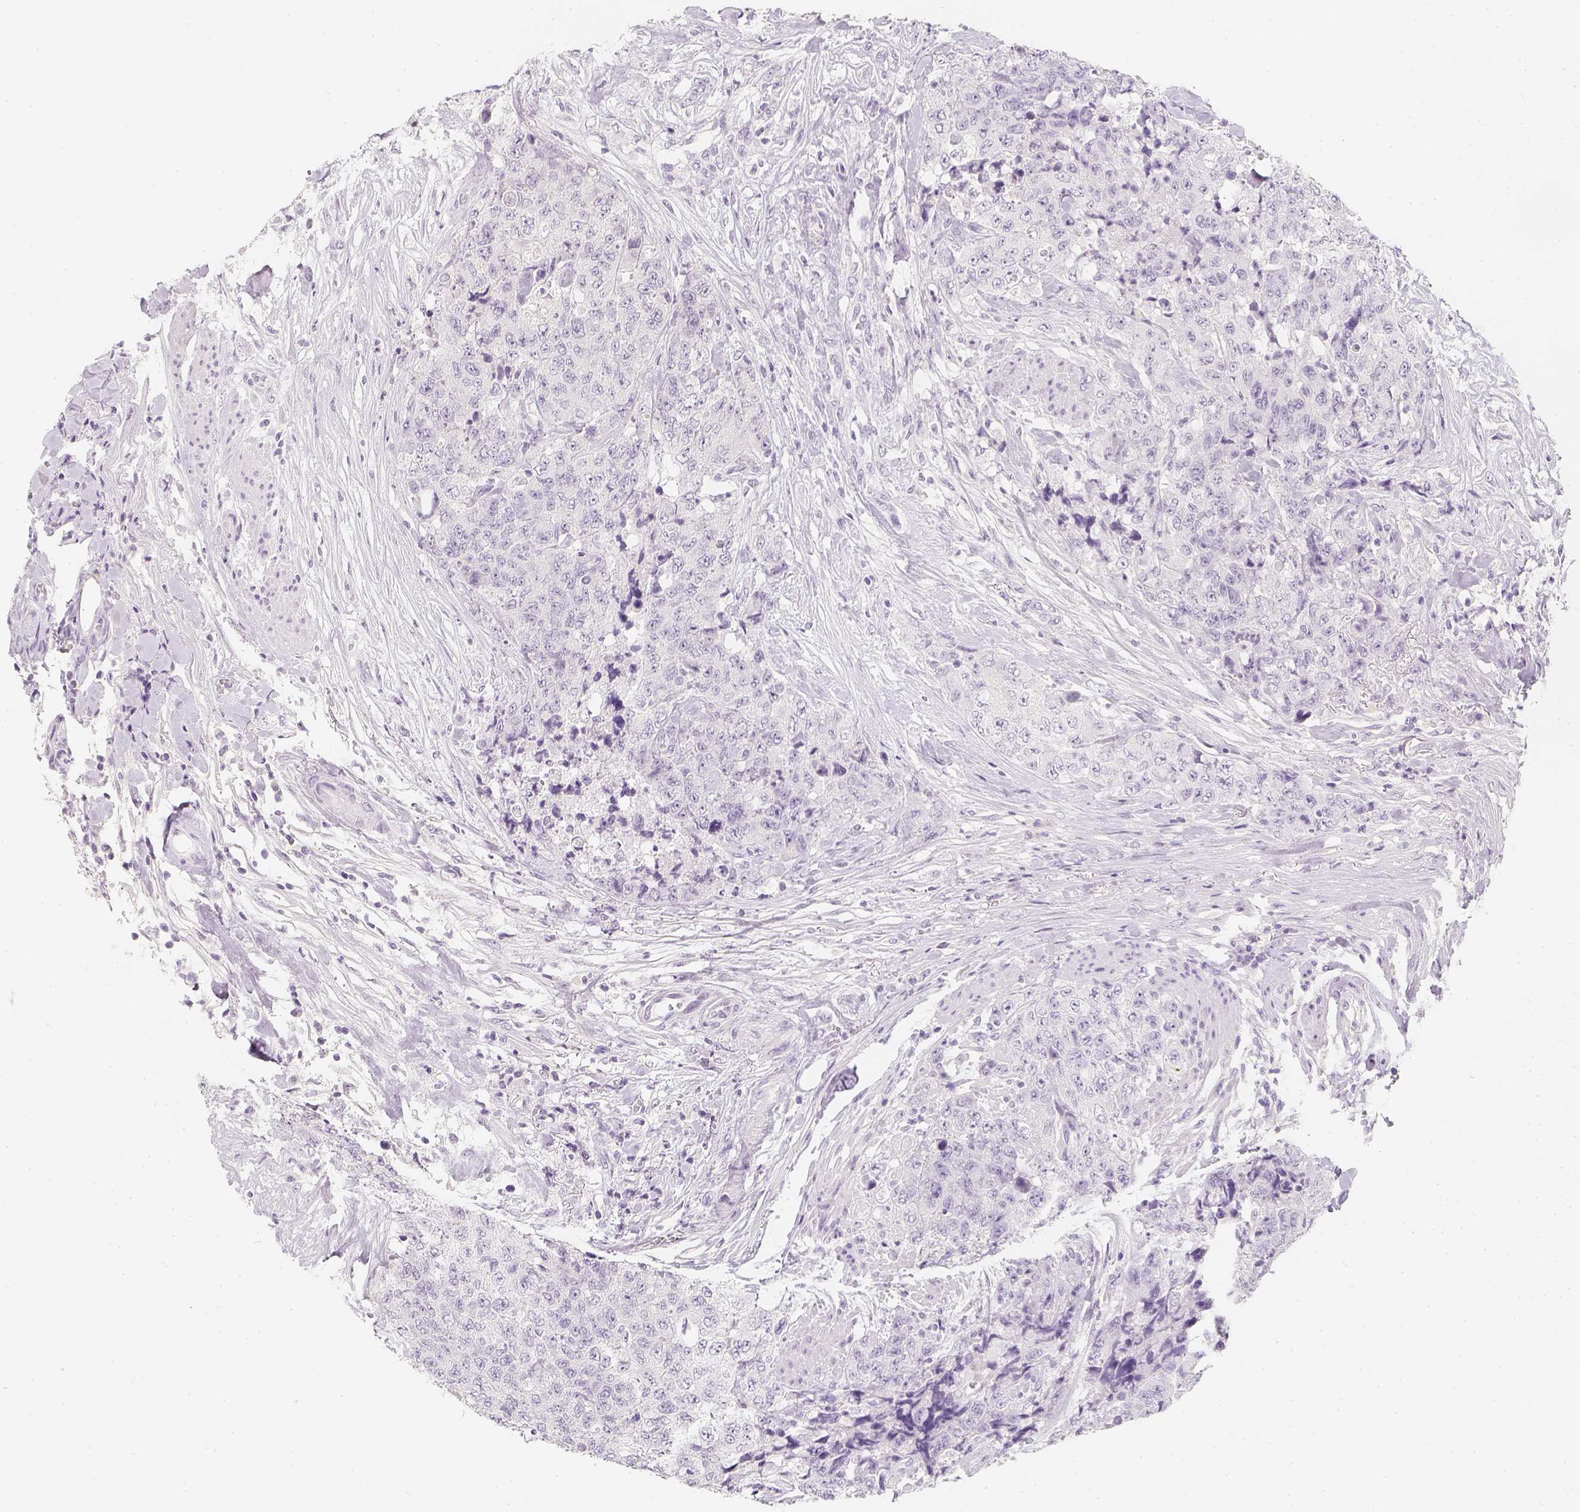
{"staining": {"intensity": "negative", "quantity": "none", "location": "none"}, "tissue": "urothelial cancer", "cell_type": "Tumor cells", "image_type": "cancer", "snomed": [{"axis": "morphology", "description": "Urothelial carcinoma, High grade"}, {"axis": "topography", "description": "Urinary bladder"}], "caption": "This is an immunohistochemistry histopathology image of human urothelial cancer. There is no positivity in tumor cells.", "gene": "SLC18A1", "patient": {"sex": "female", "age": 78}}